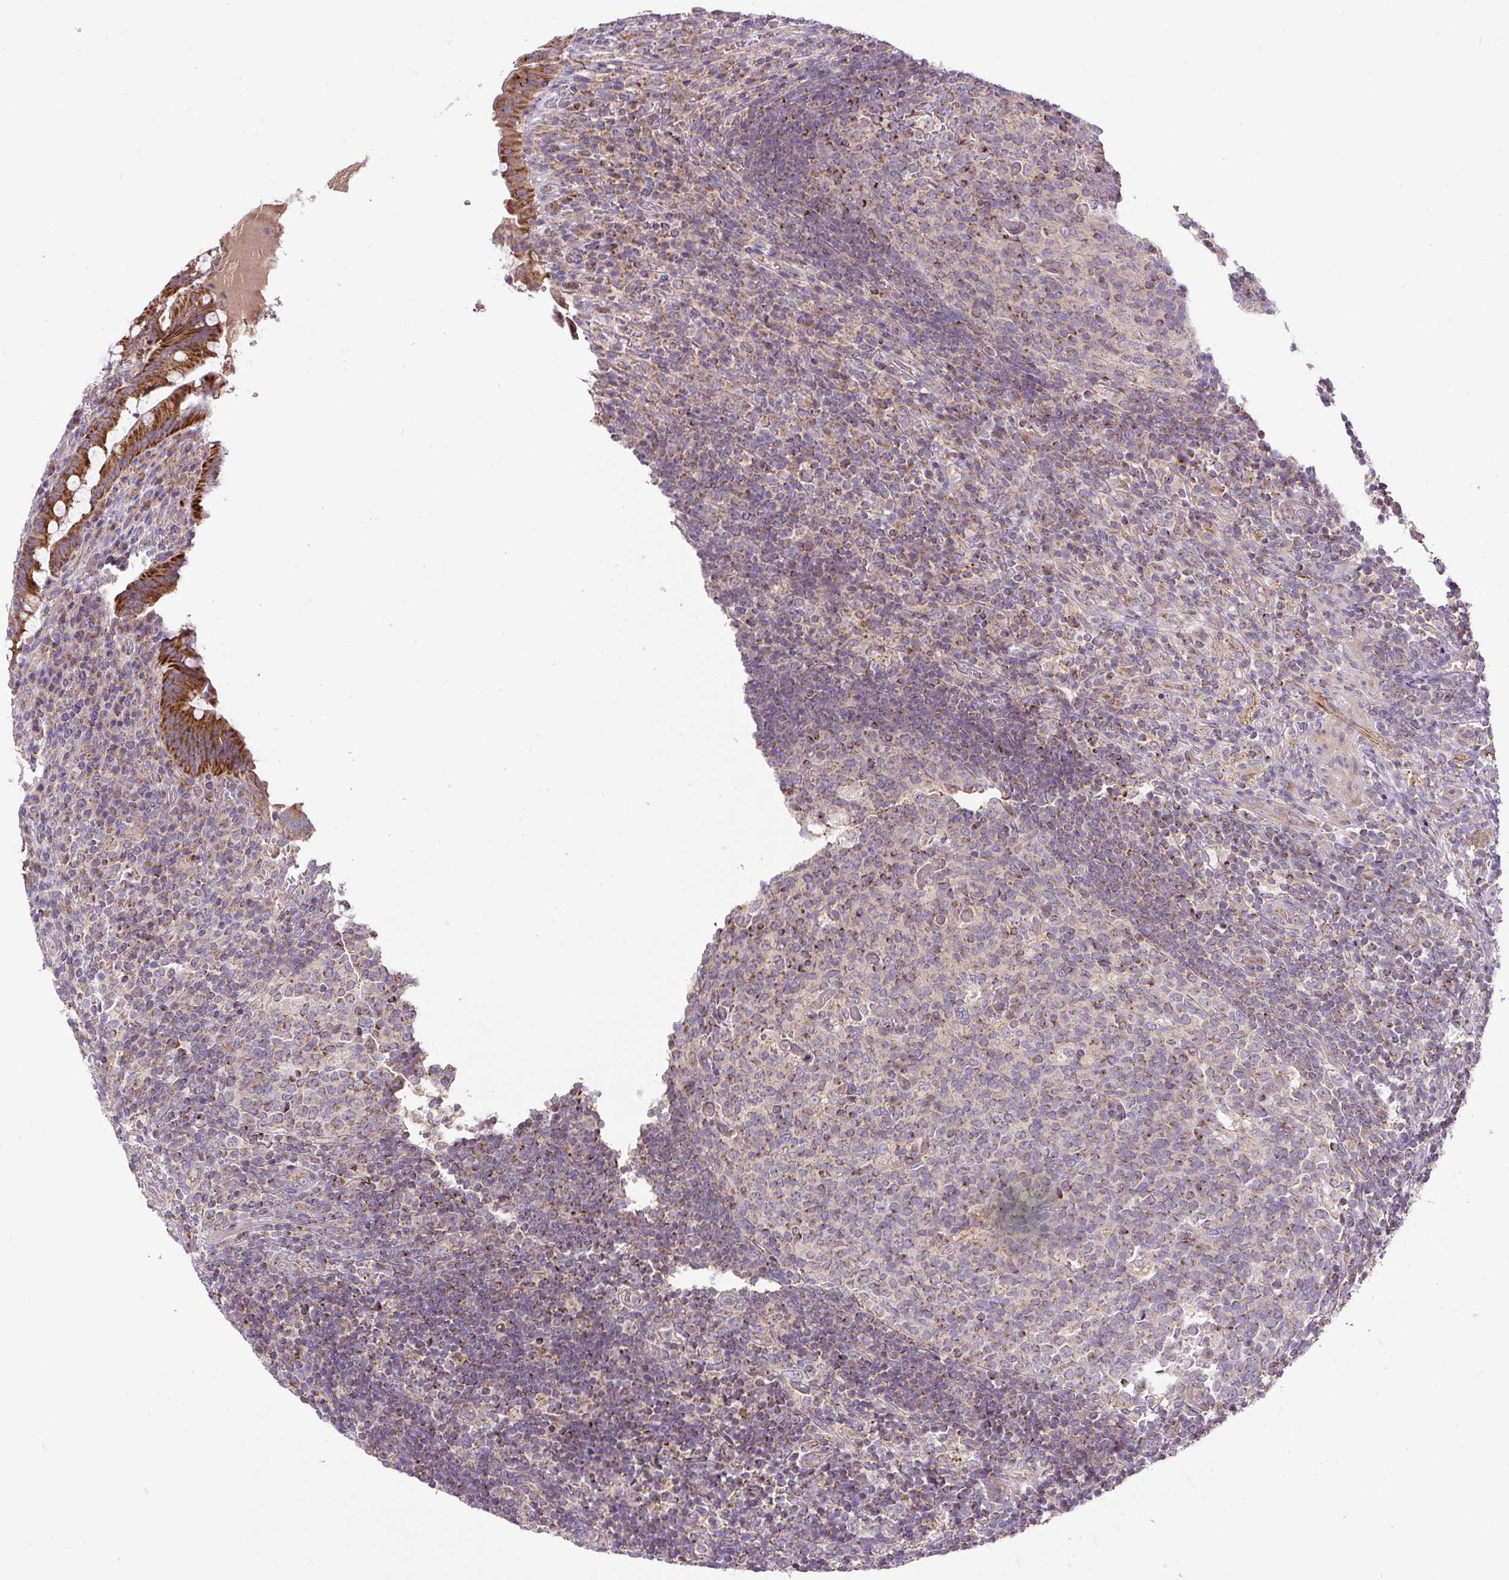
{"staining": {"intensity": "strong", "quantity": ">75%", "location": "cytoplasmic/membranous"}, "tissue": "appendix", "cell_type": "Glandular cells", "image_type": "normal", "snomed": [{"axis": "morphology", "description": "Normal tissue, NOS"}, {"axis": "topography", "description": "Appendix"}], "caption": "The micrograph demonstrates immunohistochemical staining of unremarkable appendix. There is strong cytoplasmic/membranous staining is seen in approximately >75% of glandular cells.", "gene": "ZNF547", "patient": {"sex": "female", "age": 43}}